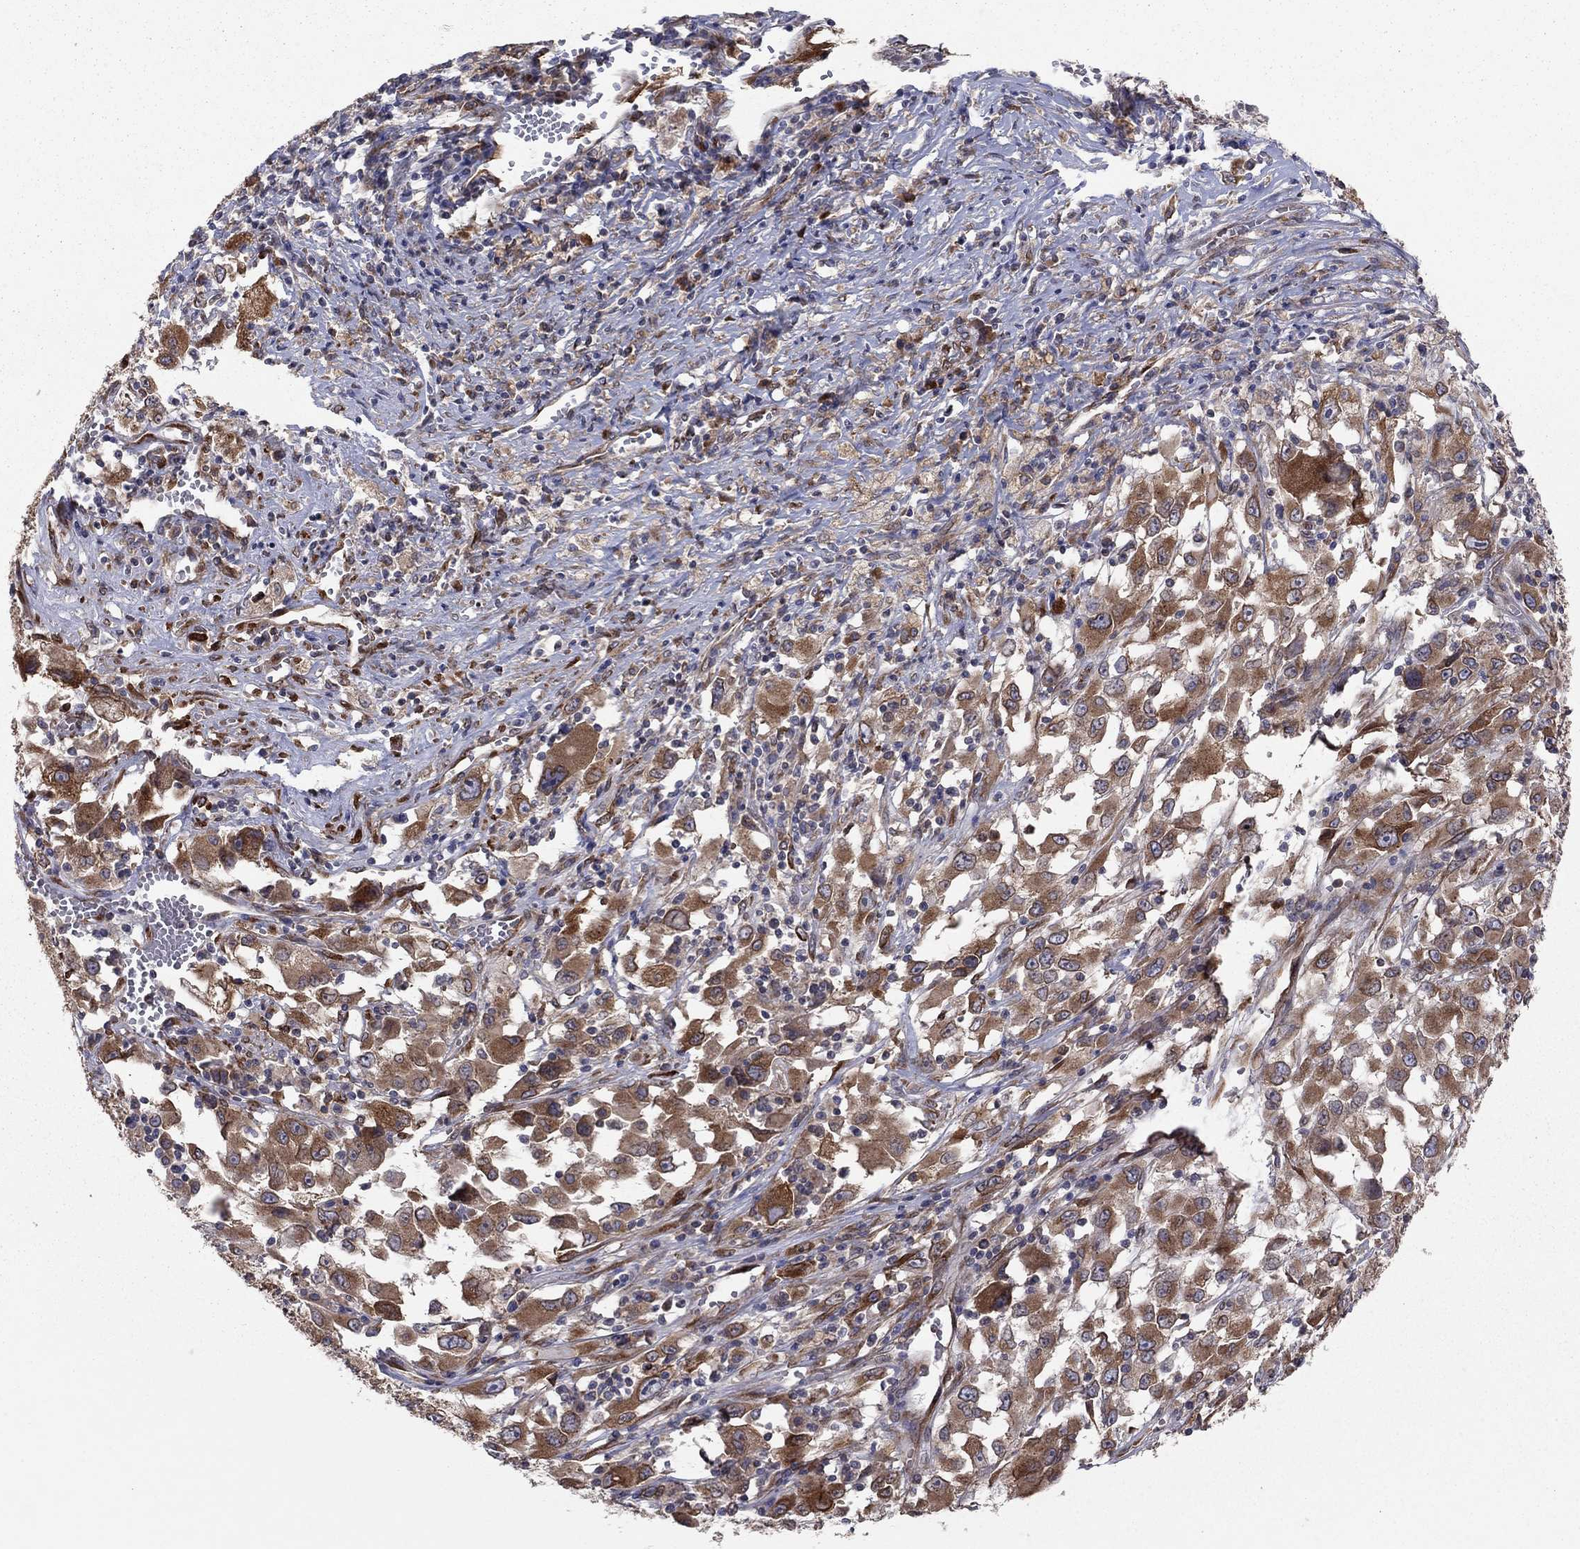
{"staining": {"intensity": "strong", "quantity": ">75%", "location": "cytoplasmic/membranous"}, "tissue": "melanoma", "cell_type": "Tumor cells", "image_type": "cancer", "snomed": [{"axis": "morphology", "description": "Malignant melanoma, Metastatic site"}, {"axis": "topography", "description": "Soft tissue"}], "caption": "Malignant melanoma (metastatic site) was stained to show a protein in brown. There is high levels of strong cytoplasmic/membranous expression in approximately >75% of tumor cells. (brown staining indicates protein expression, while blue staining denotes nuclei).", "gene": "YIF1A", "patient": {"sex": "male", "age": 50}}